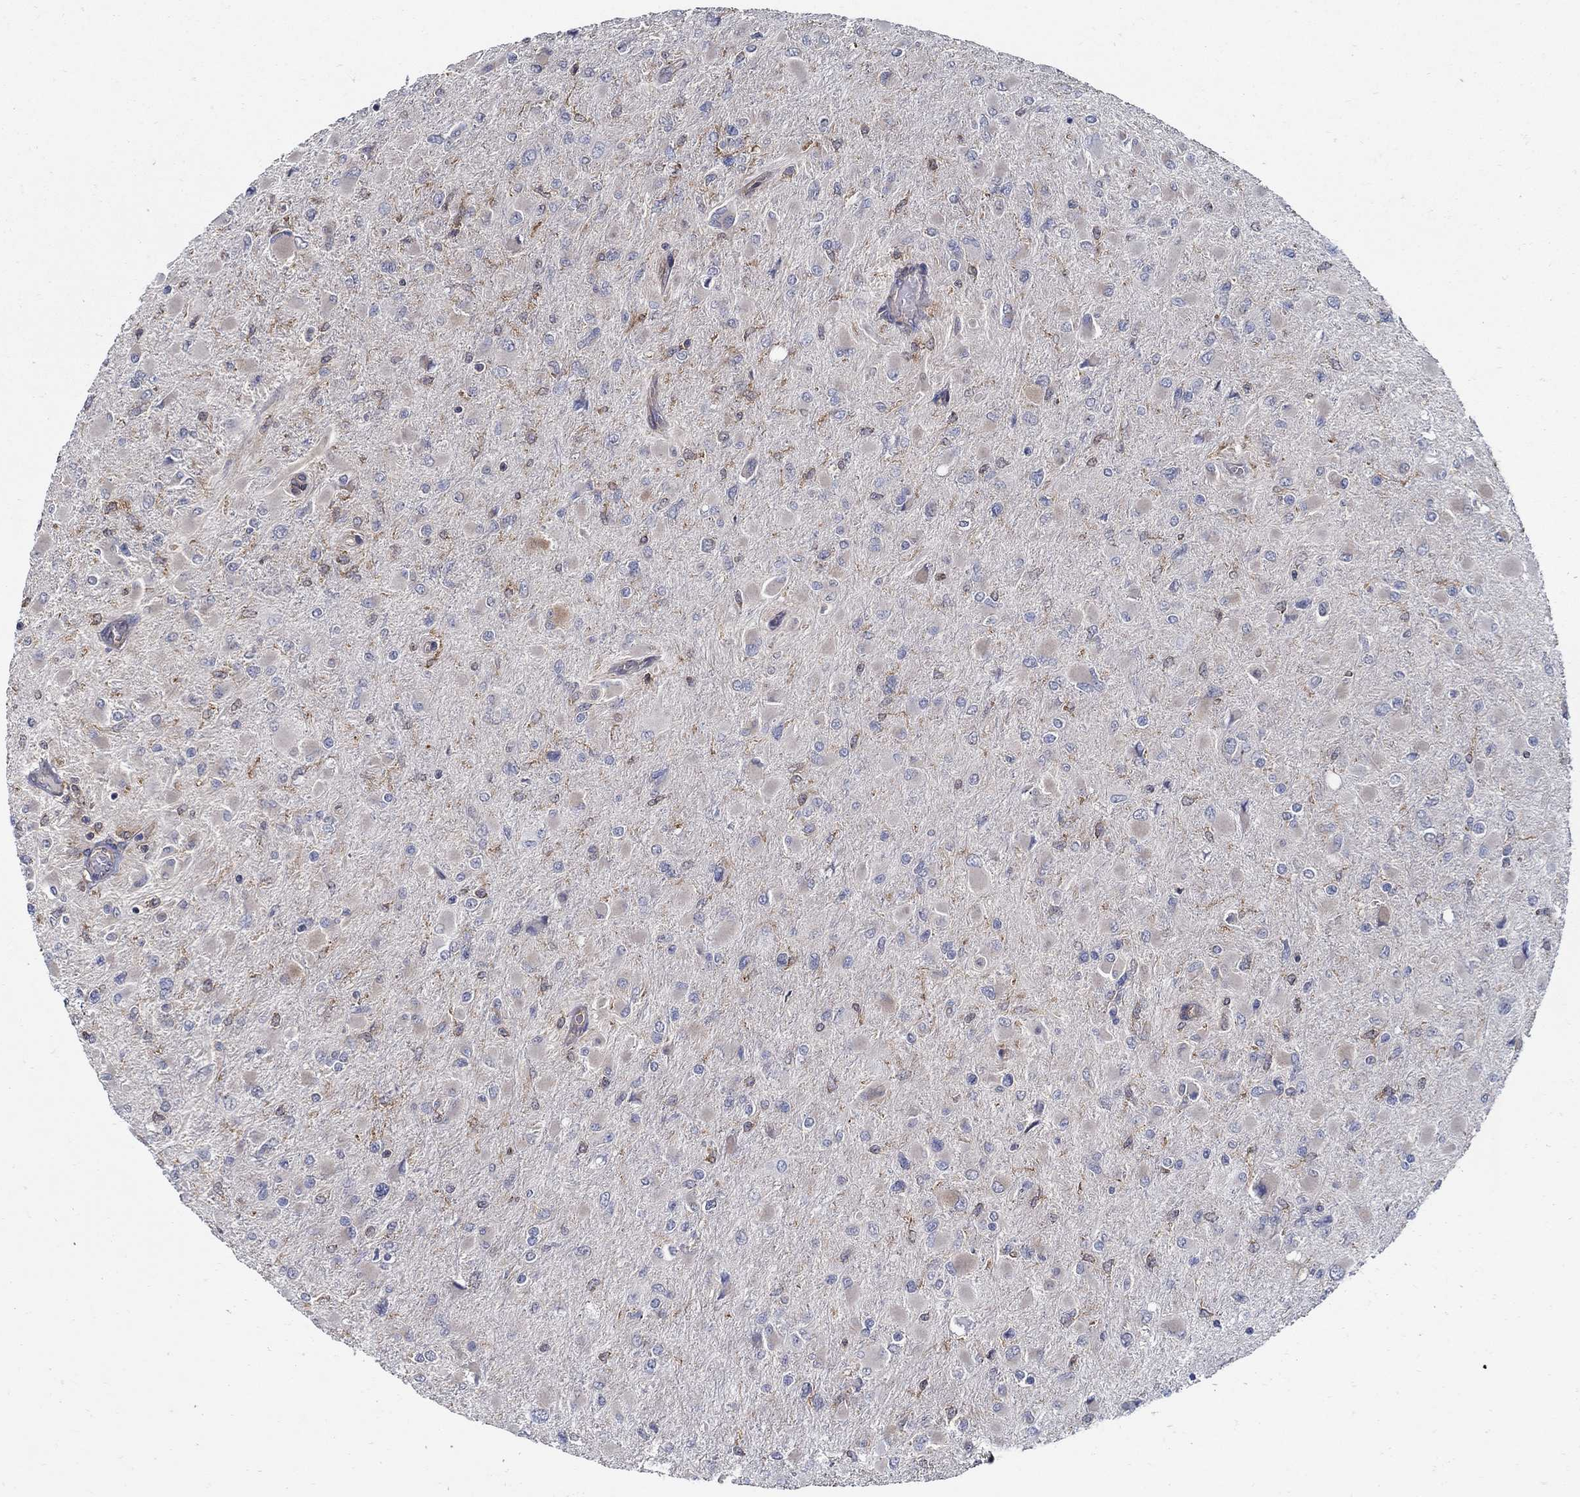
{"staining": {"intensity": "negative", "quantity": "none", "location": "none"}, "tissue": "glioma", "cell_type": "Tumor cells", "image_type": "cancer", "snomed": [{"axis": "morphology", "description": "Glioma, malignant, High grade"}, {"axis": "topography", "description": "Cerebral cortex"}], "caption": "IHC micrograph of neoplastic tissue: high-grade glioma (malignant) stained with DAB shows no significant protein positivity in tumor cells.", "gene": "MTHFR", "patient": {"sex": "female", "age": 36}}